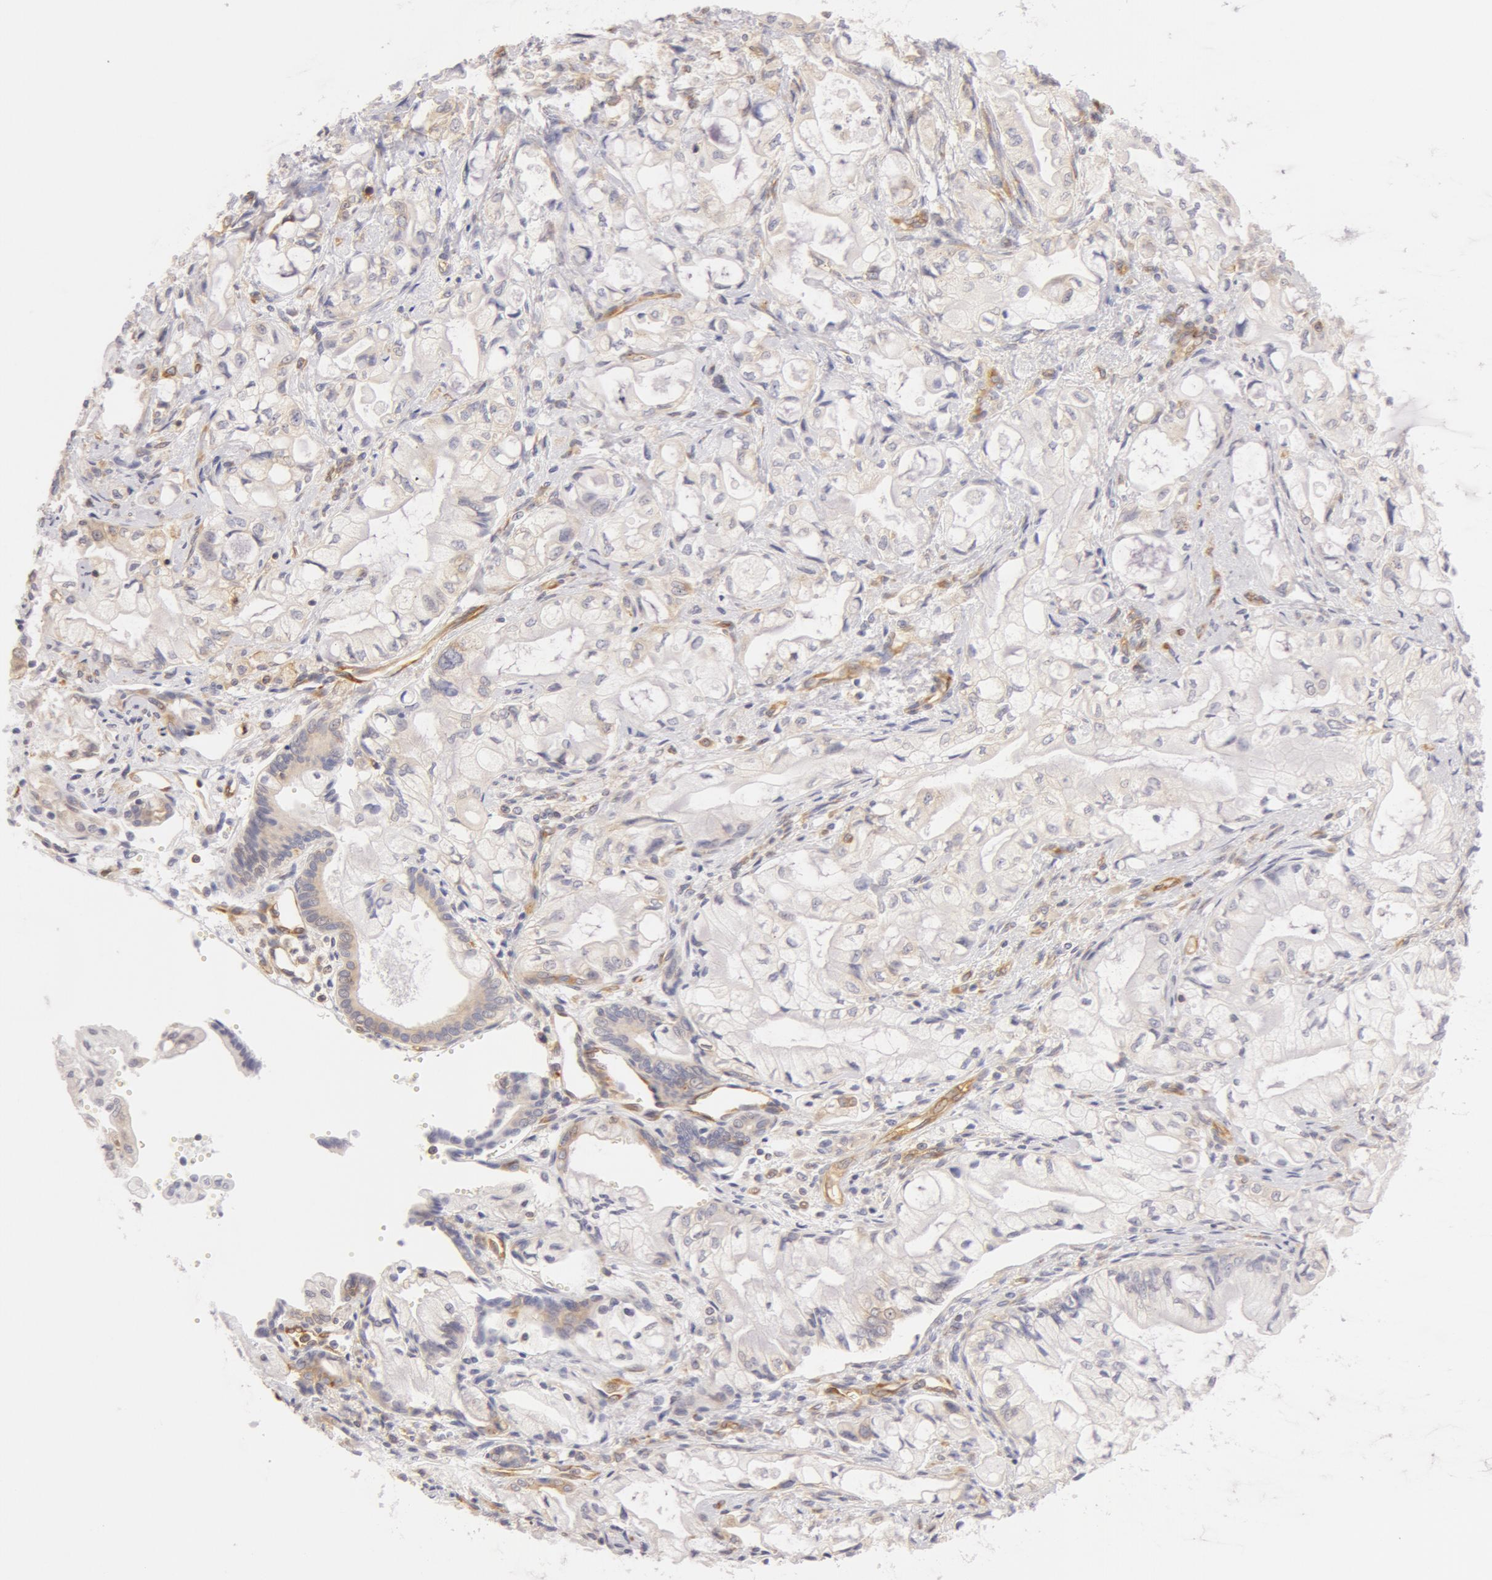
{"staining": {"intensity": "negative", "quantity": "none", "location": "none"}, "tissue": "pancreatic cancer", "cell_type": "Tumor cells", "image_type": "cancer", "snomed": [{"axis": "morphology", "description": "Adenocarcinoma, NOS"}, {"axis": "topography", "description": "Pancreas"}], "caption": "Tumor cells show no significant positivity in adenocarcinoma (pancreatic).", "gene": "DDX3Y", "patient": {"sex": "male", "age": 79}}